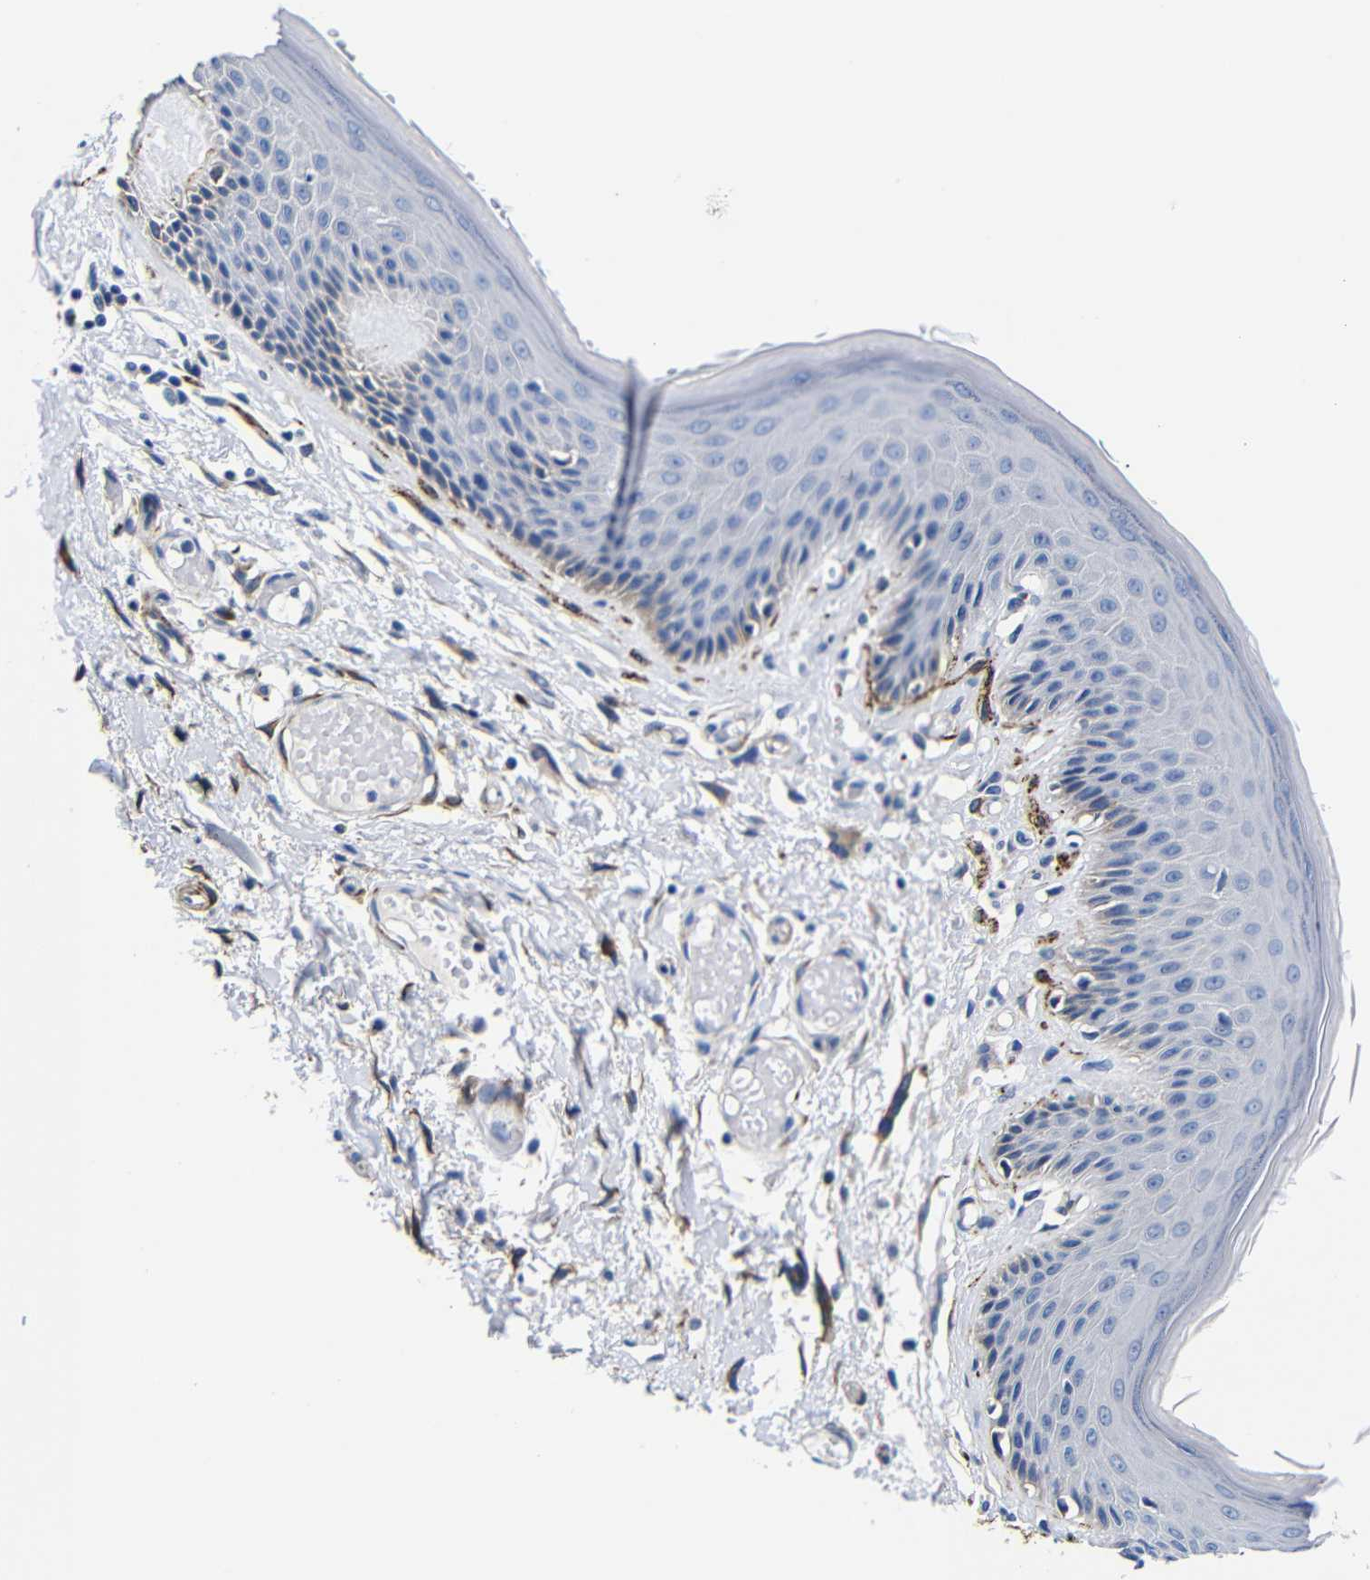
{"staining": {"intensity": "moderate", "quantity": "<25%", "location": "cytoplasmic/membranous"}, "tissue": "skin", "cell_type": "Epidermal cells", "image_type": "normal", "snomed": [{"axis": "morphology", "description": "Normal tissue, NOS"}, {"axis": "topography", "description": "Vulva"}], "caption": "A micrograph of skin stained for a protein reveals moderate cytoplasmic/membranous brown staining in epidermal cells.", "gene": "LRIG1", "patient": {"sex": "female", "age": 73}}